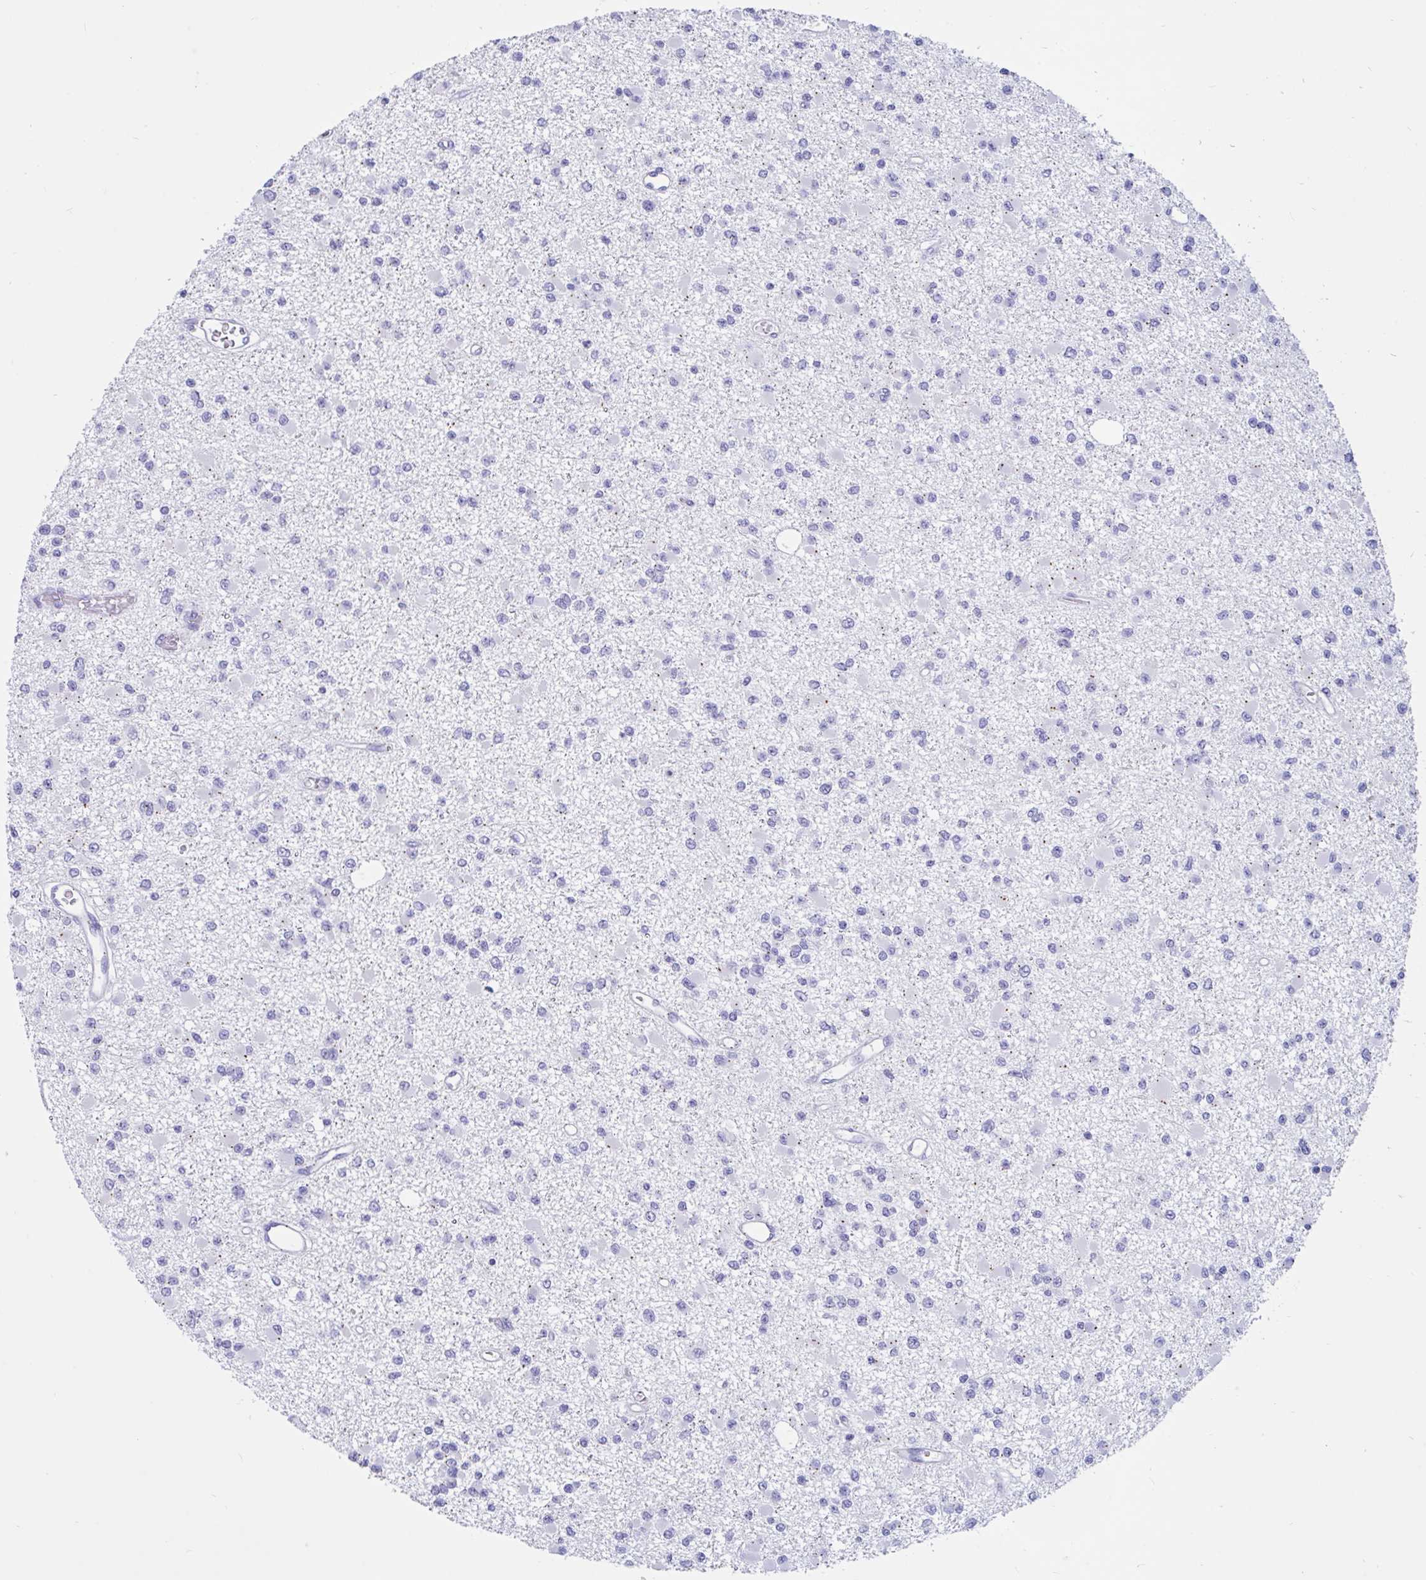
{"staining": {"intensity": "negative", "quantity": "none", "location": "none"}, "tissue": "glioma", "cell_type": "Tumor cells", "image_type": "cancer", "snomed": [{"axis": "morphology", "description": "Glioma, malignant, Low grade"}, {"axis": "topography", "description": "Brain"}], "caption": "An image of malignant glioma (low-grade) stained for a protein reveals no brown staining in tumor cells. The staining was performed using DAB (3,3'-diaminobenzidine) to visualize the protein expression in brown, while the nuclei were stained in blue with hematoxylin (Magnification: 20x).", "gene": "RNASE3", "patient": {"sex": "female", "age": 22}}